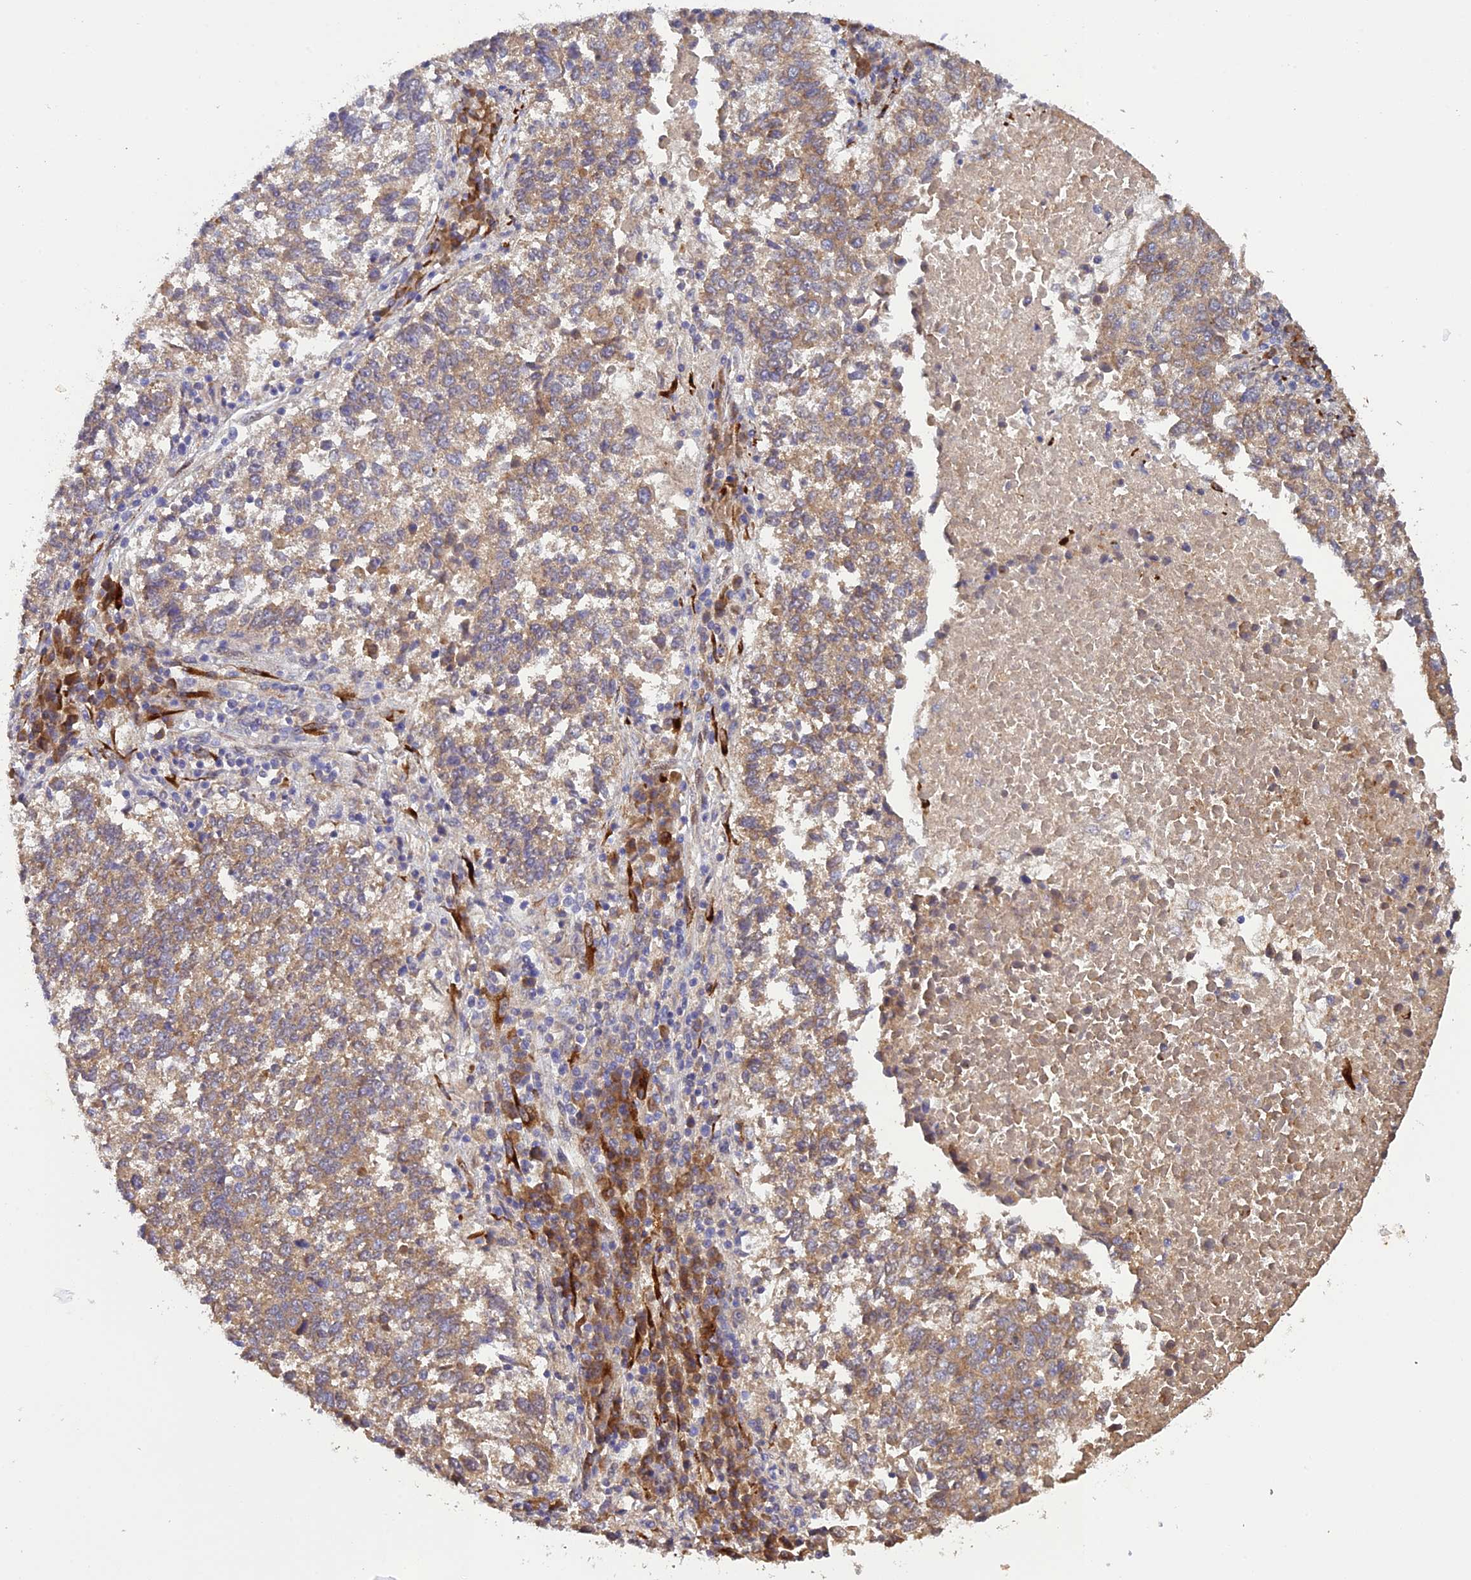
{"staining": {"intensity": "moderate", "quantity": ">75%", "location": "cytoplasmic/membranous"}, "tissue": "lung cancer", "cell_type": "Tumor cells", "image_type": "cancer", "snomed": [{"axis": "morphology", "description": "Squamous cell carcinoma, NOS"}, {"axis": "topography", "description": "Lung"}], "caption": "Moderate cytoplasmic/membranous positivity is present in approximately >75% of tumor cells in squamous cell carcinoma (lung).", "gene": "P3H3", "patient": {"sex": "male", "age": 73}}